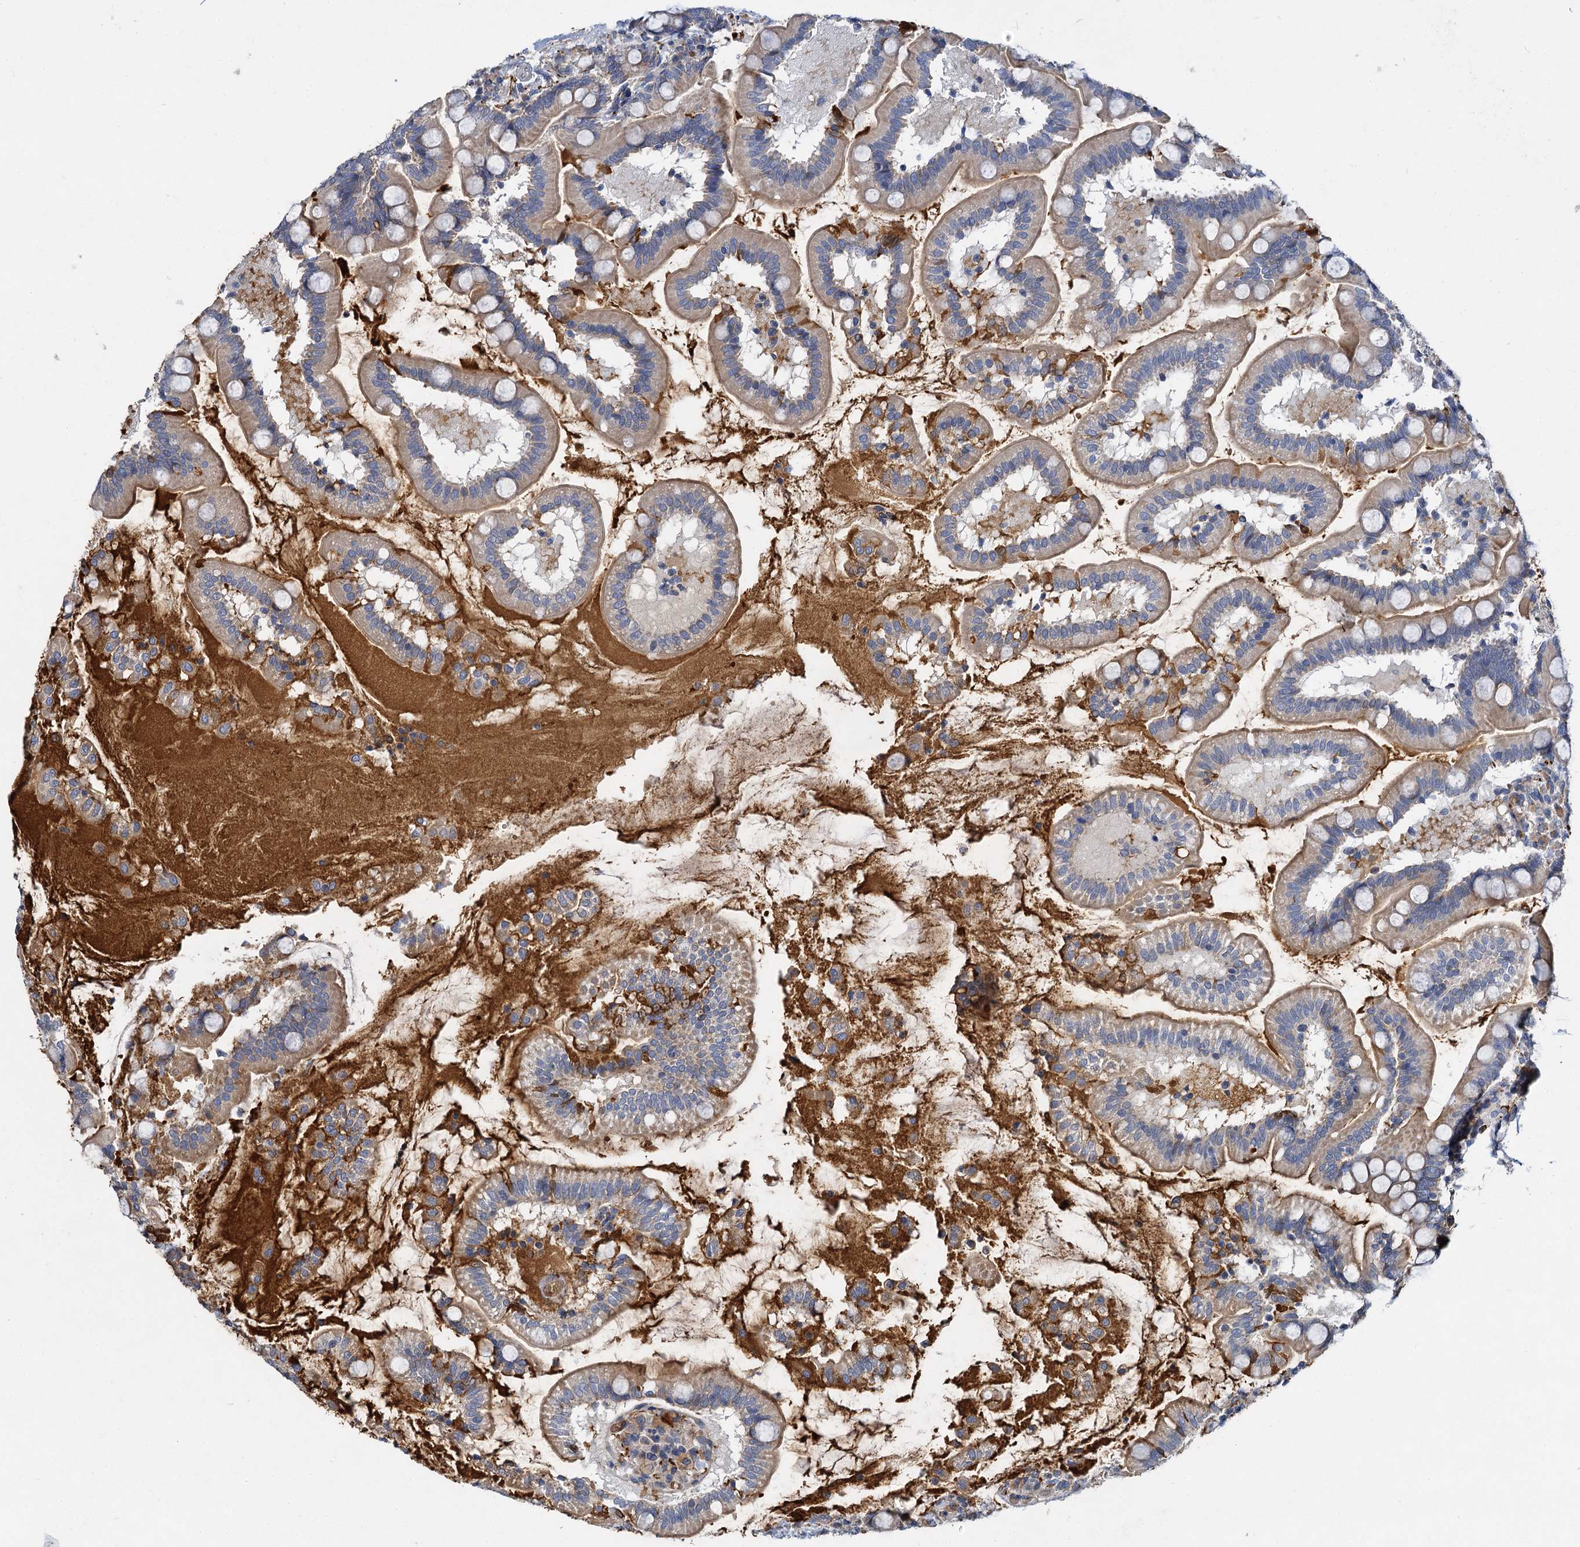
{"staining": {"intensity": "moderate", "quantity": "25%-75%", "location": "cytoplasmic/membranous"}, "tissue": "small intestine", "cell_type": "Glandular cells", "image_type": "normal", "snomed": [{"axis": "morphology", "description": "Normal tissue, NOS"}, {"axis": "topography", "description": "Small intestine"}], "caption": "Benign small intestine exhibits moderate cytoplasmic/membranous positivity in approximately 25%-75% of glandular cells The protein of interest is shown in brown color, while the nuclei are stained blue..", "gene": "BCS1L", "patient": {"sex": "female", "age": 64}}